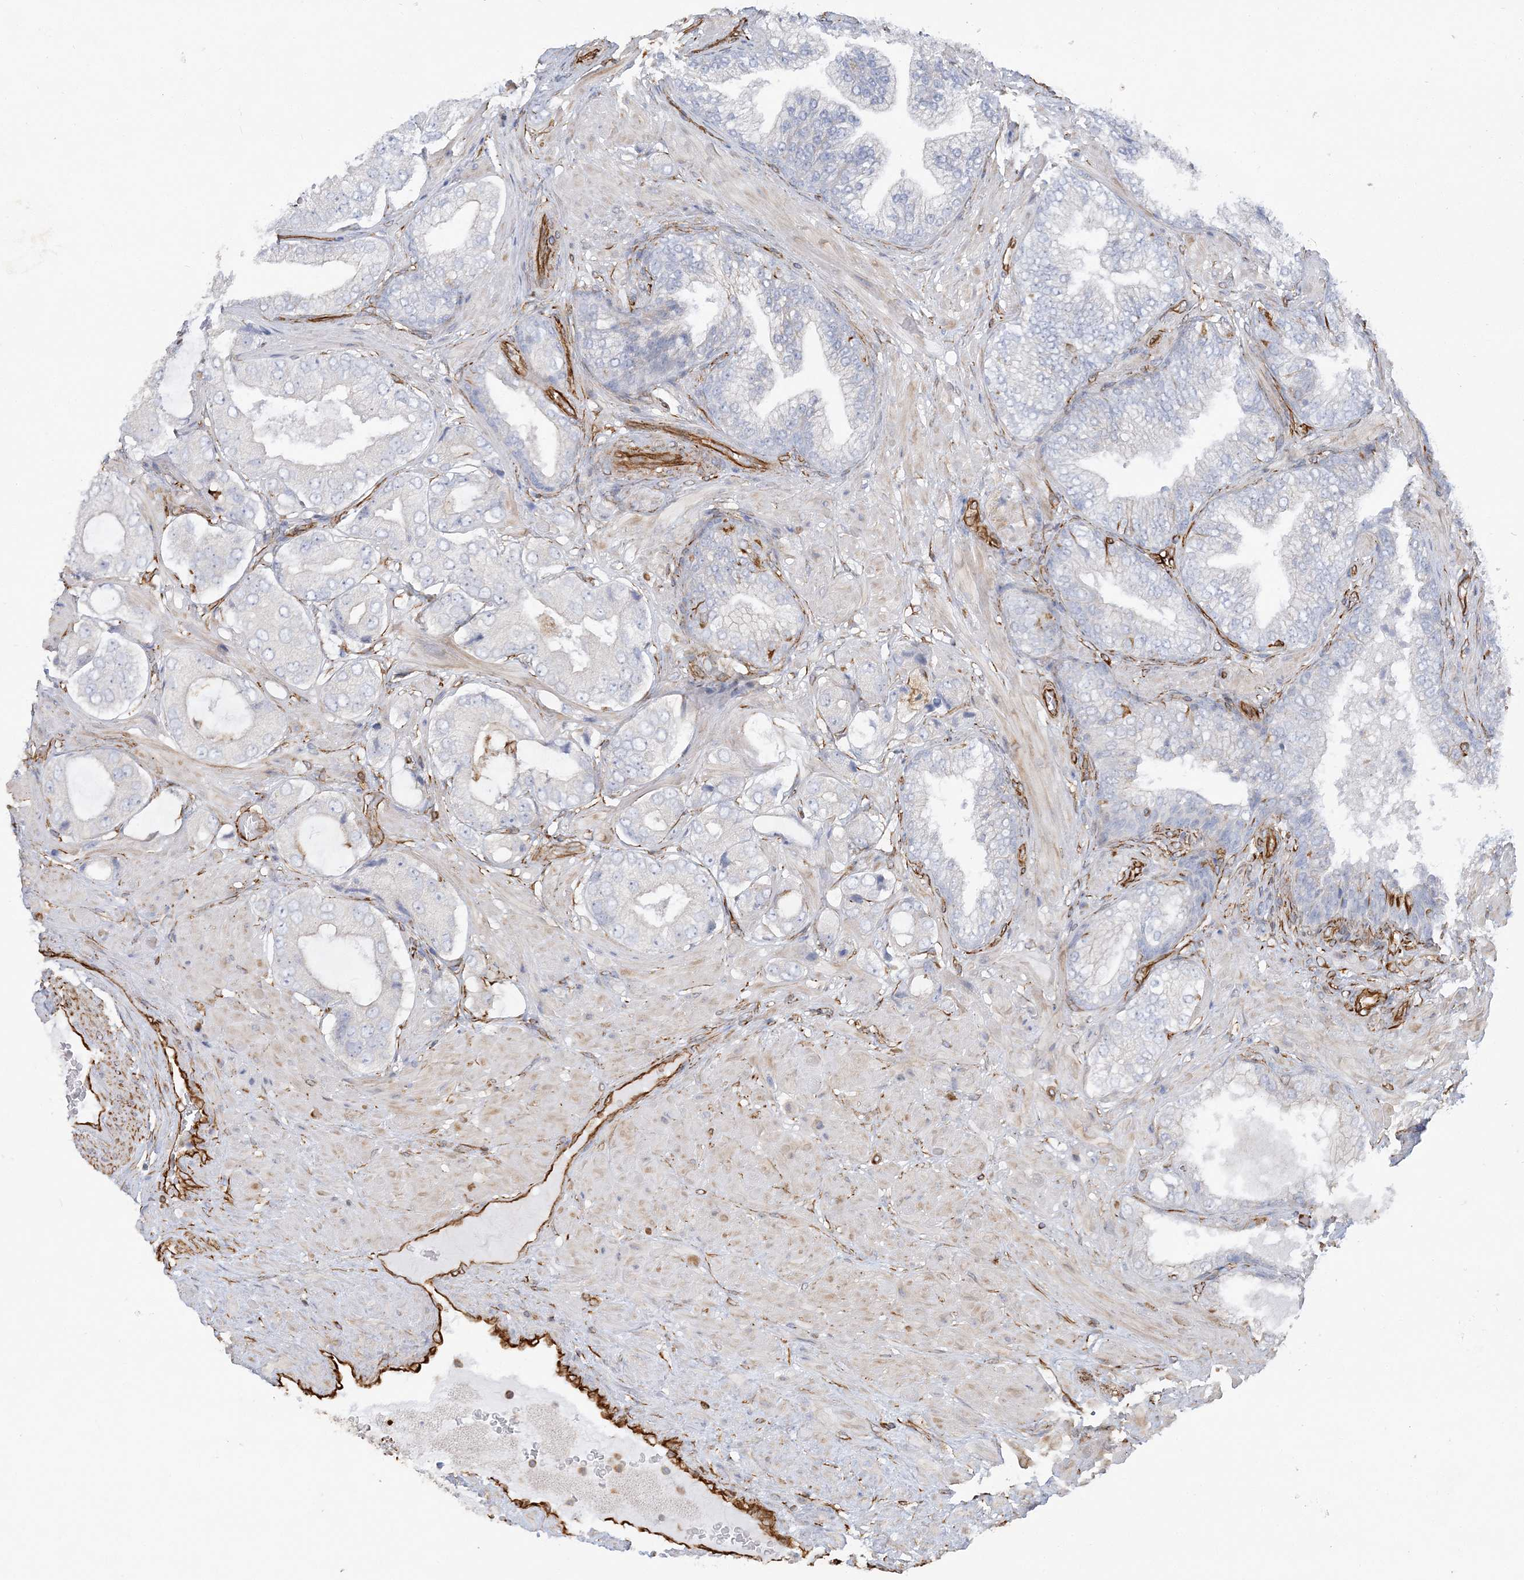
{"staining": {"intensity": "negative", "quantity": "none", "location": "none"}, "tissue": "prostate cancer", "cell_type": "Tumor cells", "image_type": "cancer", "snomed": [{"axis": "morphology", "description": "Adenocarcinoma, High grade"}, {"axis": "topography", "description": "Prostate"}], "caption": "Human high-grade adenocarcinoma (prostate) stained for a protein using IHC reveals no positivity in tumor cells.", "gene": "SCLT1", "patient": {"sex": "male", "age": 59}}